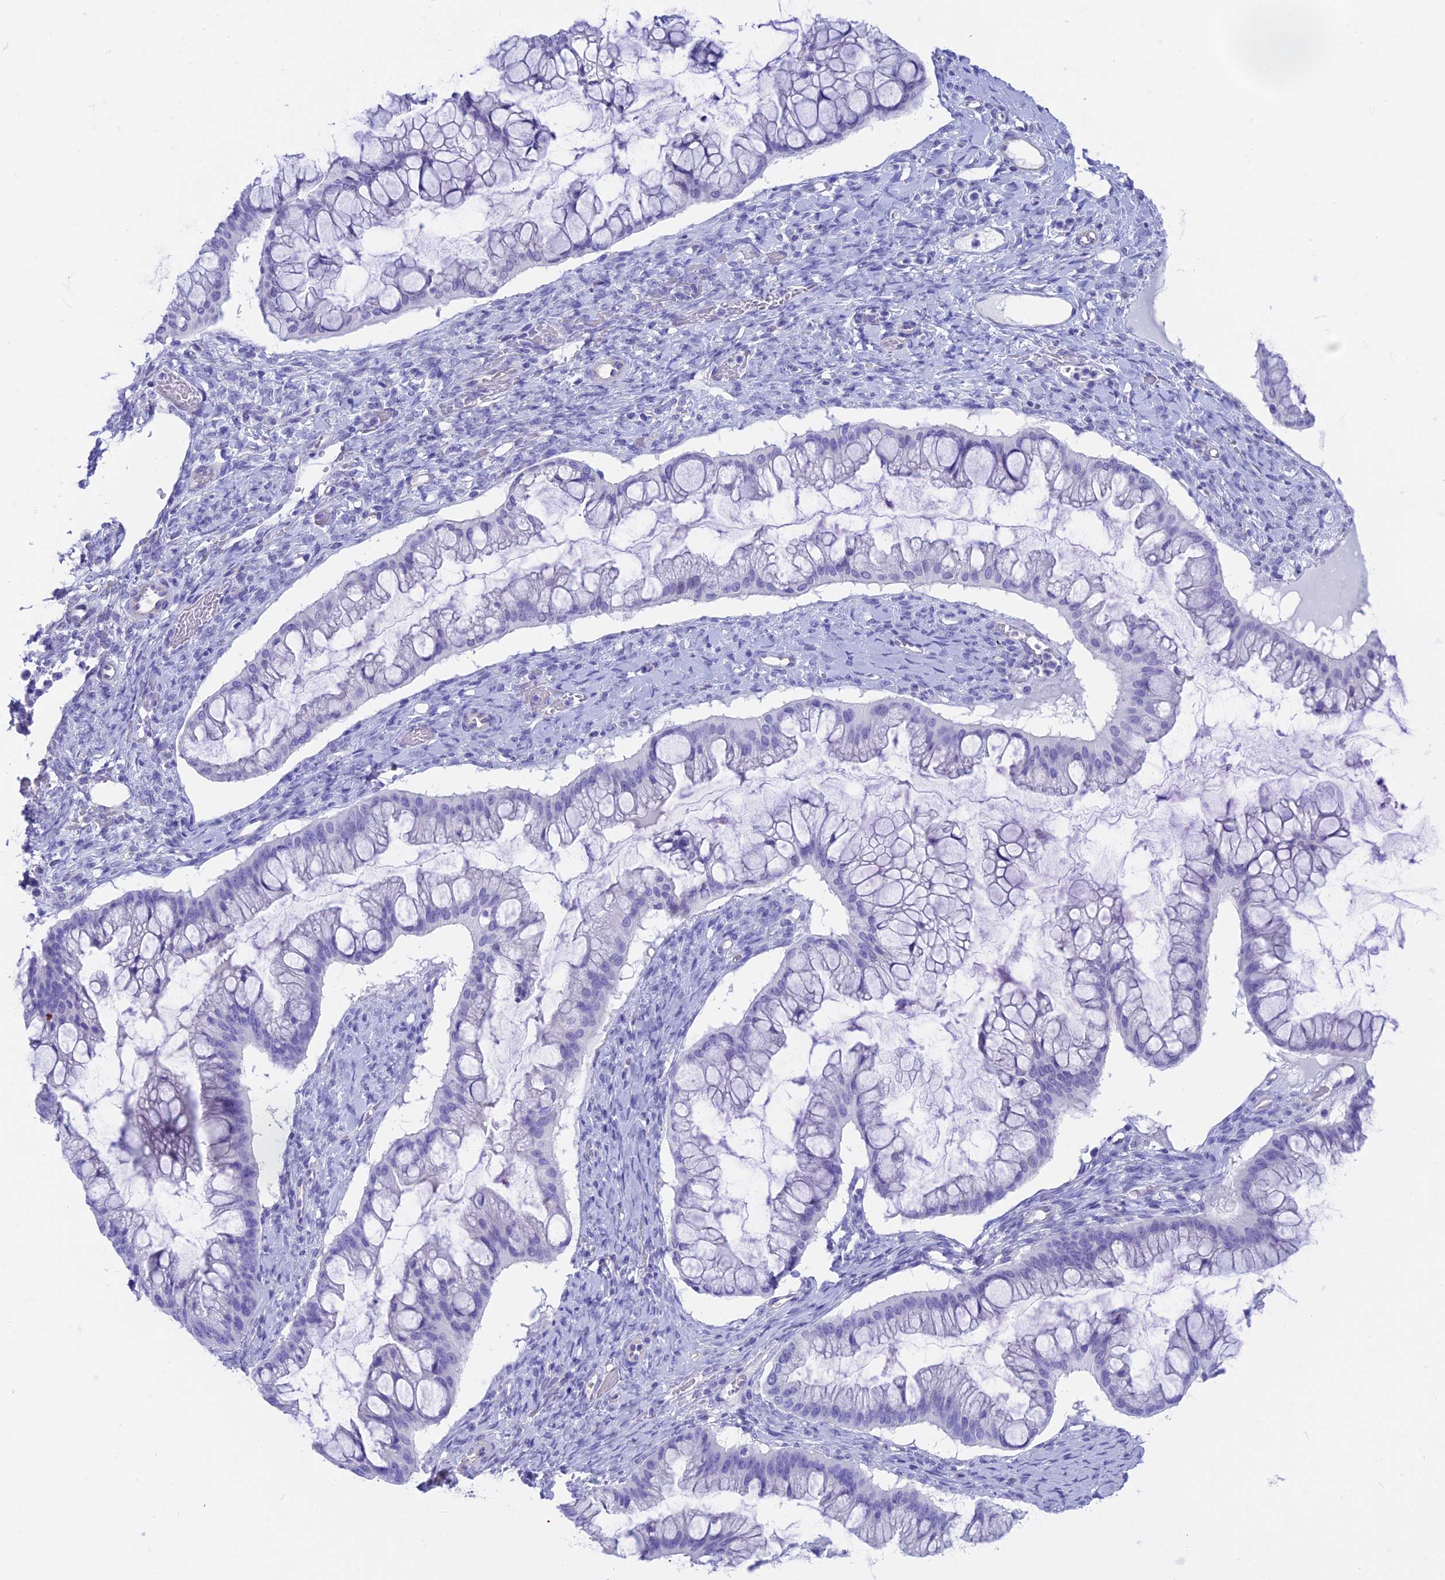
{"staining": {"intensity": "negative", "quantity": "none", "location": "none"}, "tissue": "ovarian cancer", "cell_type": "Tumor cells", "image_type": "cancer", "snomed": [{"axis": "morphology", "description": "Cystadenocarcinoma, mucinous, NOS"}, {"axis": "topography", "description": "Ovary"}], "caption": "Immunohistochemistry (IHC) image of neoplastic tissue: human ovarian mucinous cystadenocarcinoma stained with DAB (3,3'-diaminobenzidine) shows no significant protein expression in tumor cells.", "gene": "GNGT2", "patient": {"sex": "female", "age": 73}}